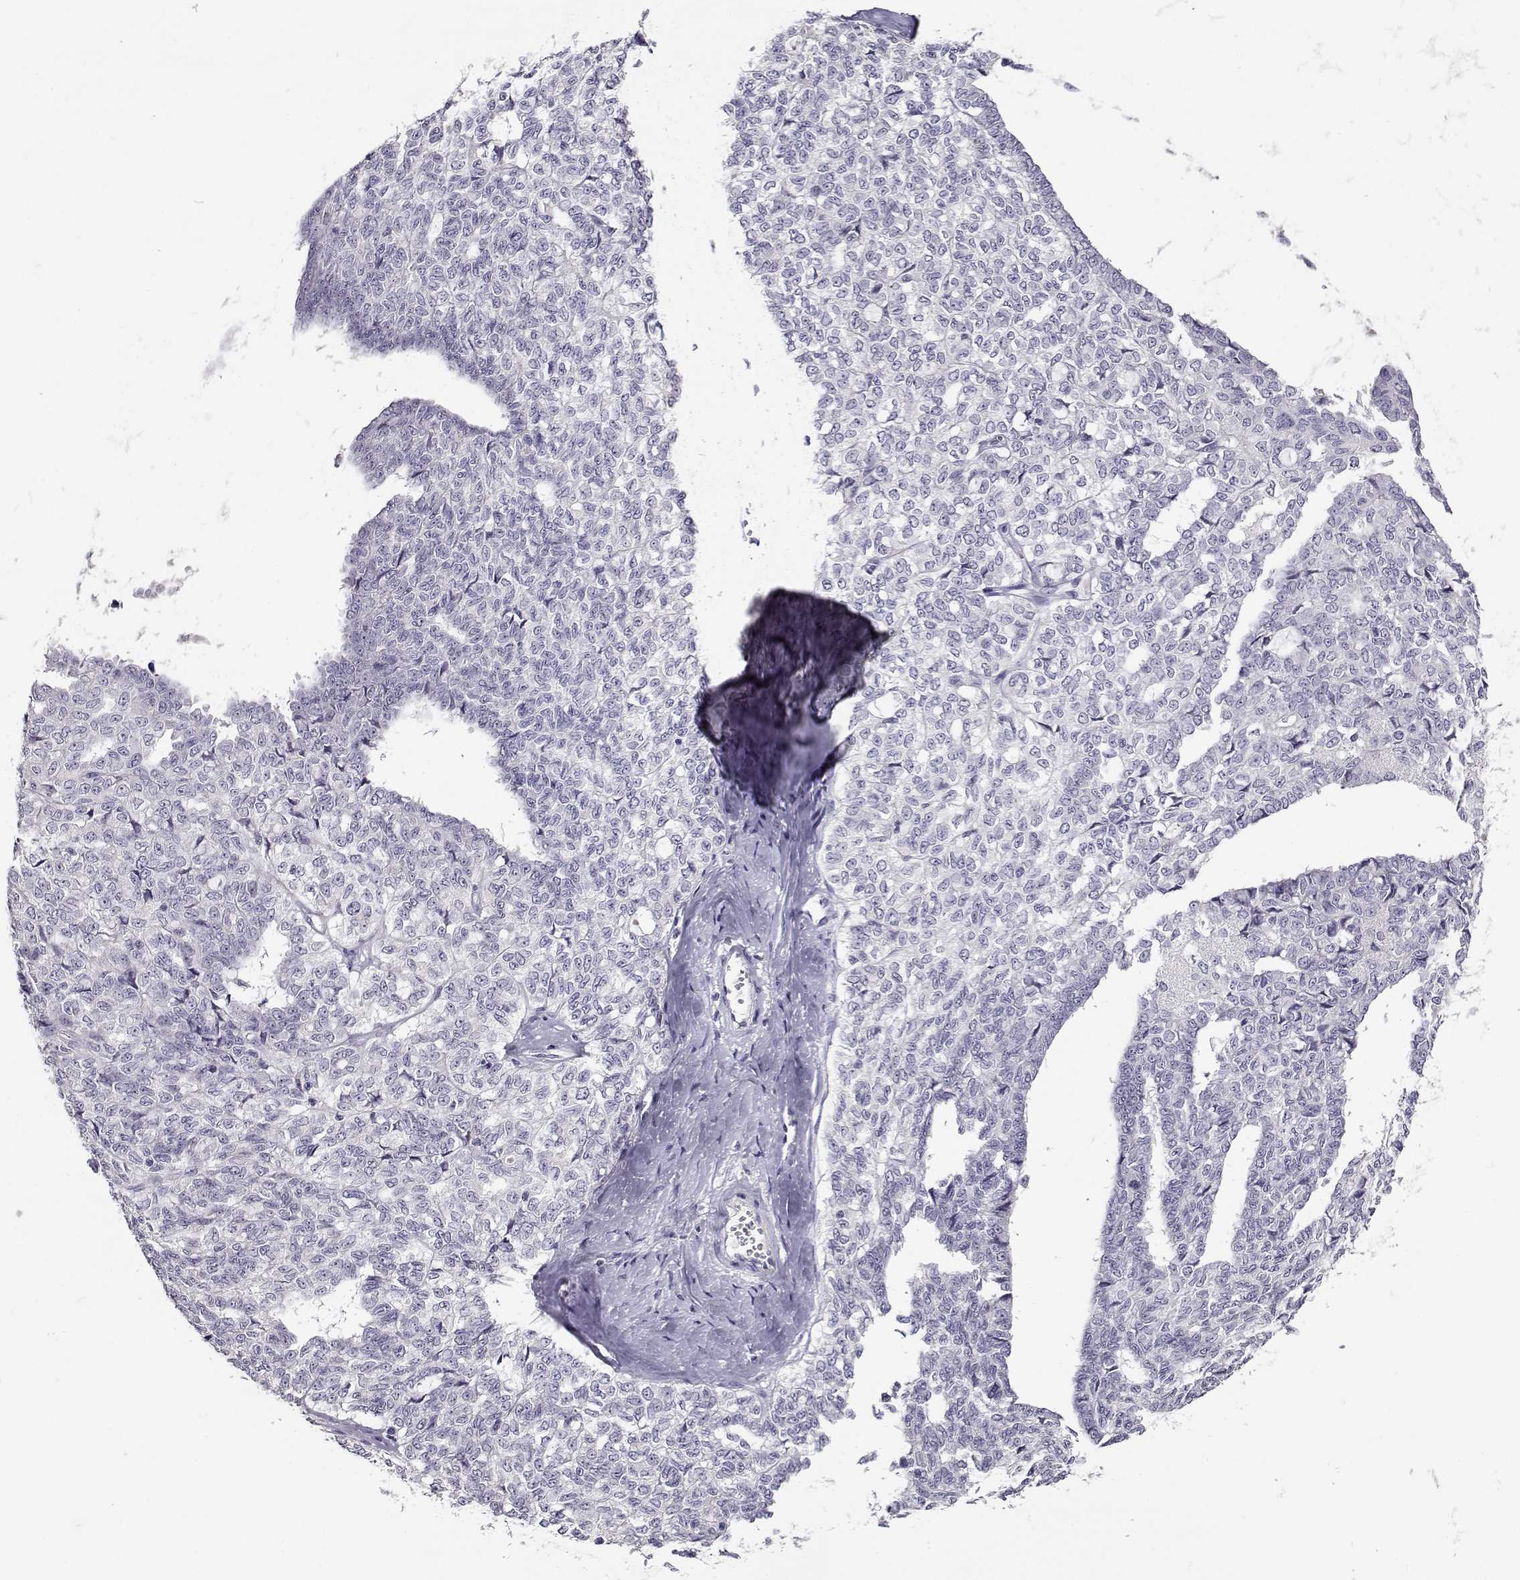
{"staining": {"intensity": "negative", "quantity": "none", "location": "none"}, "tissue": "ovarian cancer", "cell_type": "Tumor cells", "image_type": "cancer", "snomed": [{"axis": "morphology", "description": "Cystadenocarcinoma, serous, NOS"}, {"axis": "topography", "description": "Ovary"}], "caption": "This is a image of IHC staining of ovarian cancer (serous cystadenocarcinoma), which shows no staining in tumor cells.", "gene": "RHOXF2", "patient": {"sex": "female", "age": 71}}